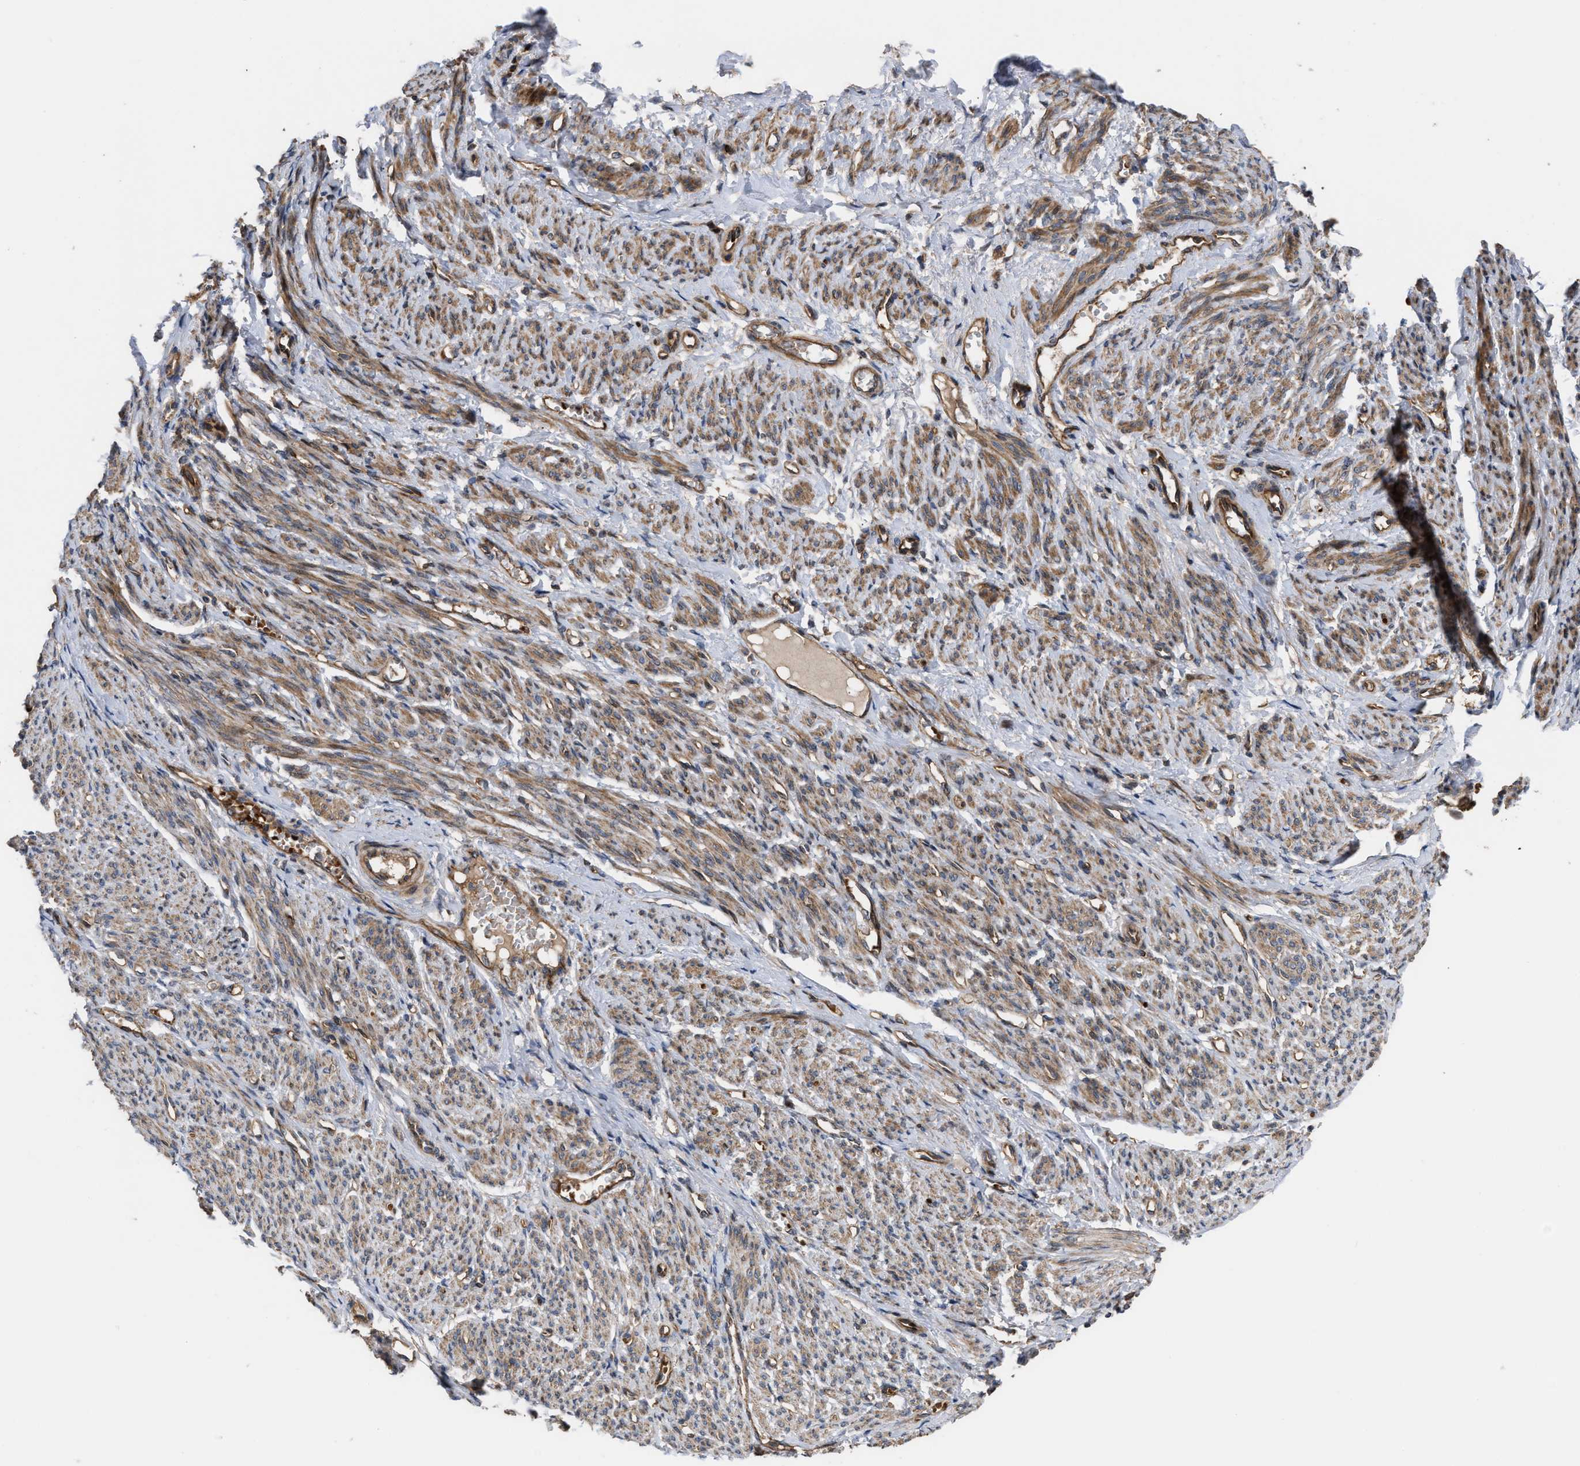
{"staining": {"intensity": "moderate", "quantity": ">75%", "location": "cytoplasmic/membranous"}, "tissue": "smooth muscle", "cell_type": "Smooth muscle cells", "image_type": "normal", "snomed": [{"axis": "morphology", "description": "Normal tissue, NOS"}, {"axis": "topography", "description": "Smooth muscle"}], "caption": "IHC histopathology image of unremarkable smooth muscle stained for a protein (brown), which shows medium levels of moderate cytoplasmic/membranous expression in approximately >75% of smooth muscle cells.", "gene": "STAU1", "patient": {"sex": "female", "age": 65}}